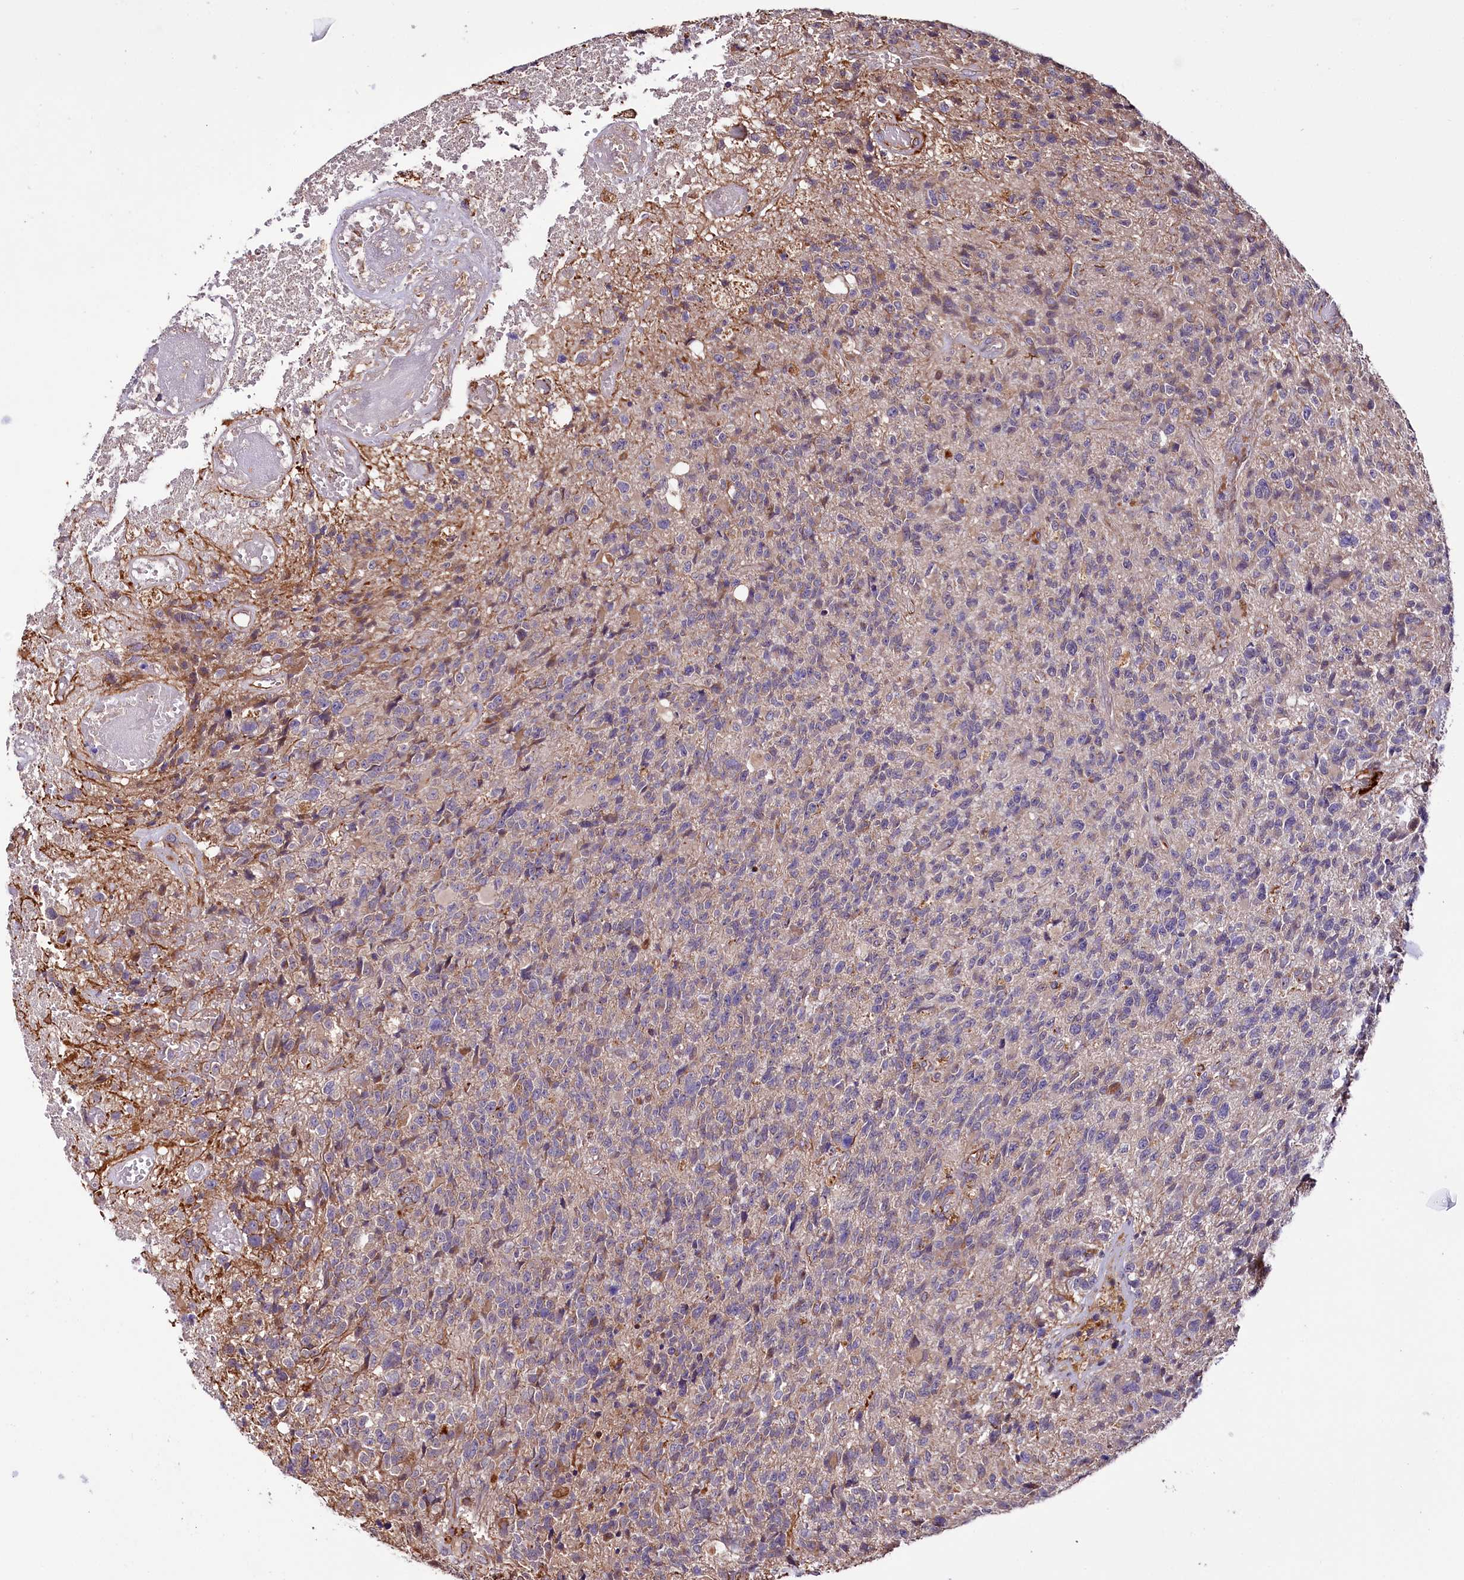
{"staining": {"intensity": "negative", "quantity": "none", "location": "none"}, "tissue": "glioma", "cell_type": "Tumor cells", "image_type": "cancer", "snomed": [{"axis": "morphology", "description": "Glioma, malignant, High grade"}, {"axis": "topography", "description": "Brain"}], "caption": "A photomicrograph of human malignant glioma (high-grade) is negative for staining in tumor cells. Brightfield microscopy of immunohistochemistry stained with DAB (3,3'-diaminobenzidine) (brown) and hematoxylin (blue), captured at high magnification.", "gene": "TTC12", "patient": {"sex": "male", "age": 76}}